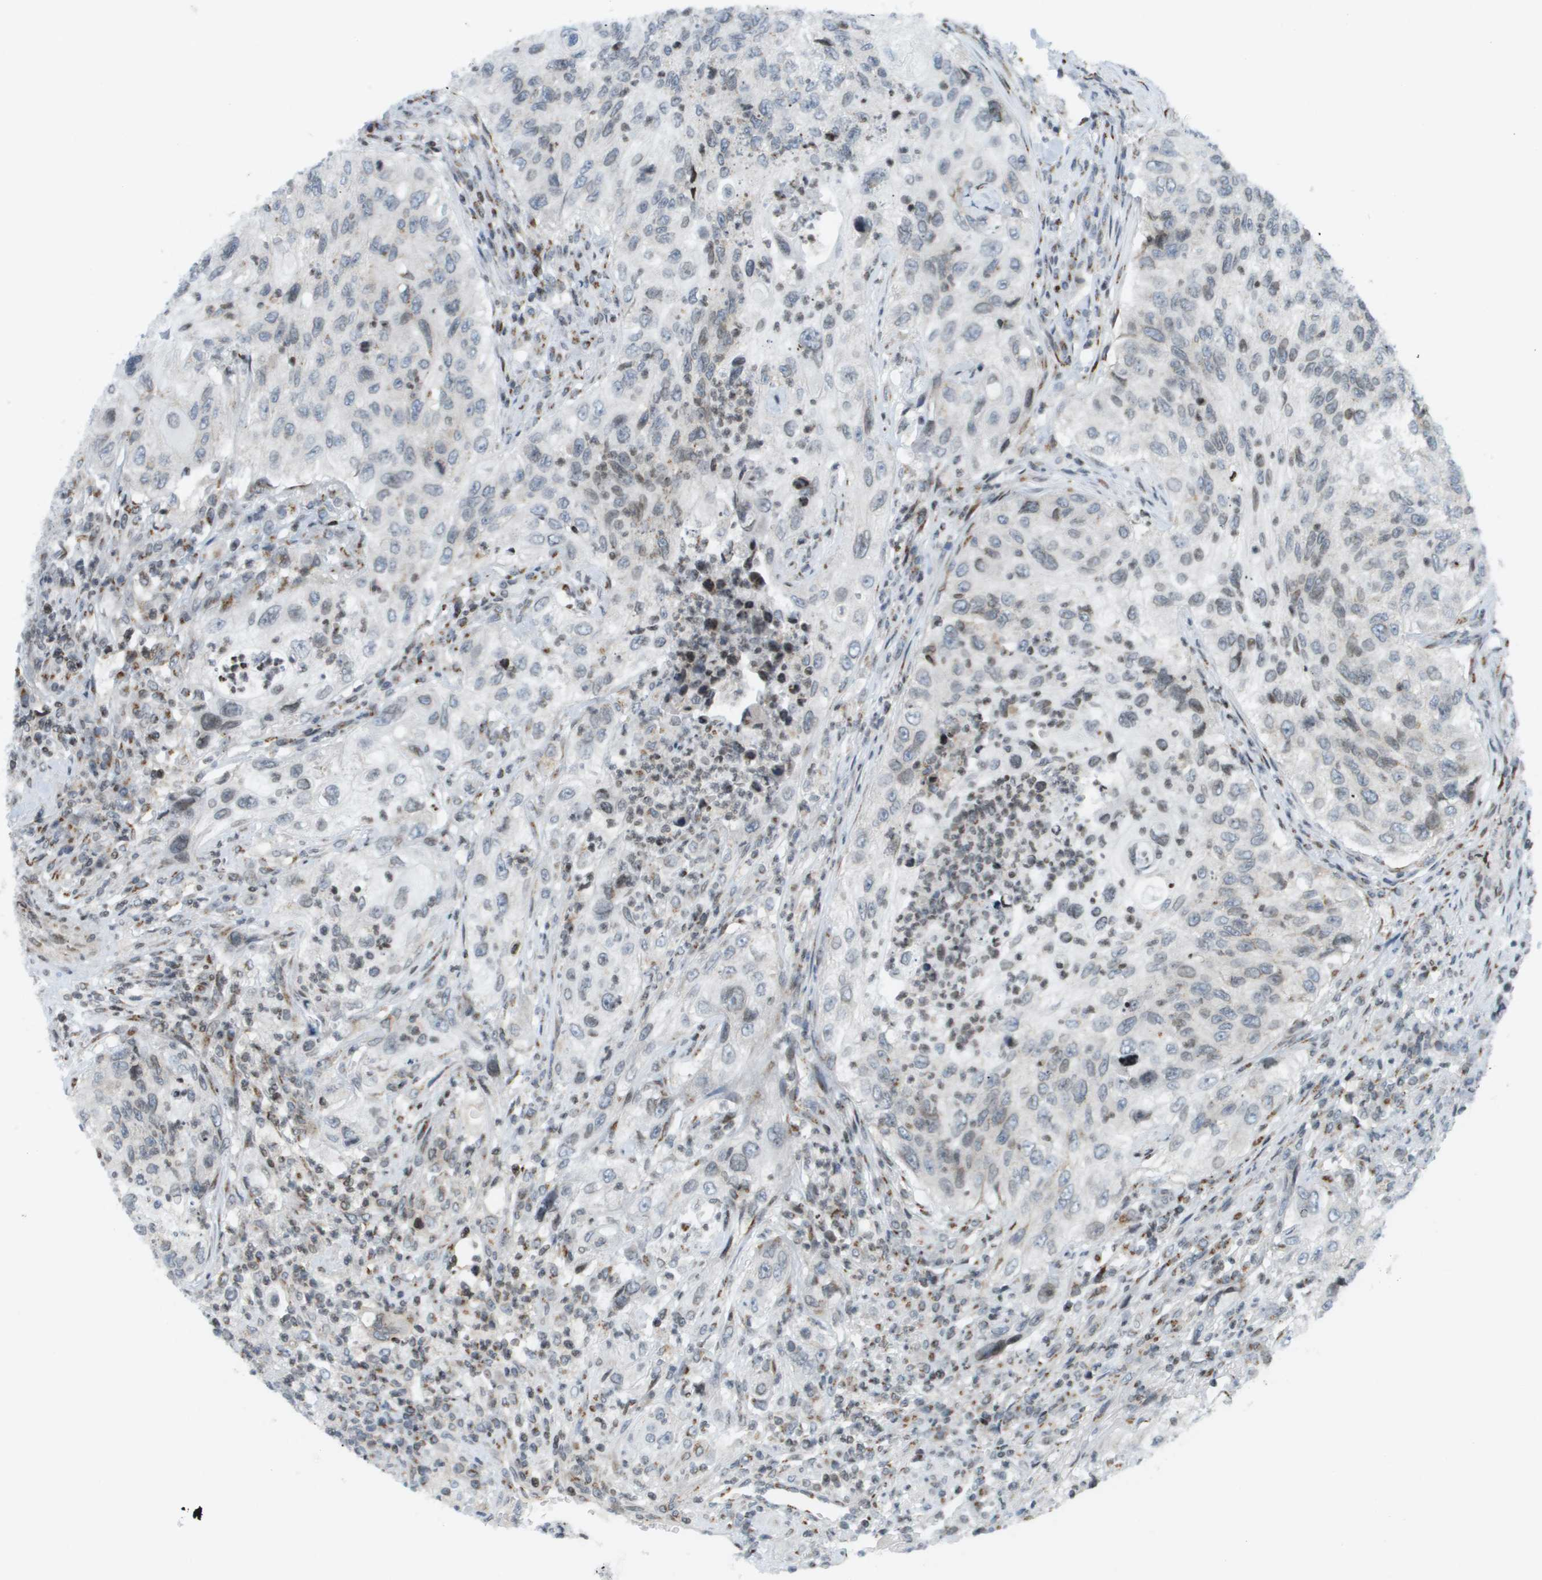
{"staining": {"intensity": "weak", "quantity": "<25%", "location": "nuclear"}, "tissue": "urothelial cancer", "cell_type": "Tumor cells", "image_type": "cancer", "snomed": [{"axis": "morphology", "description": "Urothelial carcinoma, High grade"}, {"axis": "topography", "description": "Urinary bladder"}], "caption": "Urothelial cancer was stained to show a protein in brown. There is no significant positivity in tumor cells. The staining was performed using DAB to visualize the protein expression in brown, while the nuclei were stained in blue with hematoxylin (Magnification: 20x).", "gene": "EVC", "patient": {"sex": "female", "age": 60}}